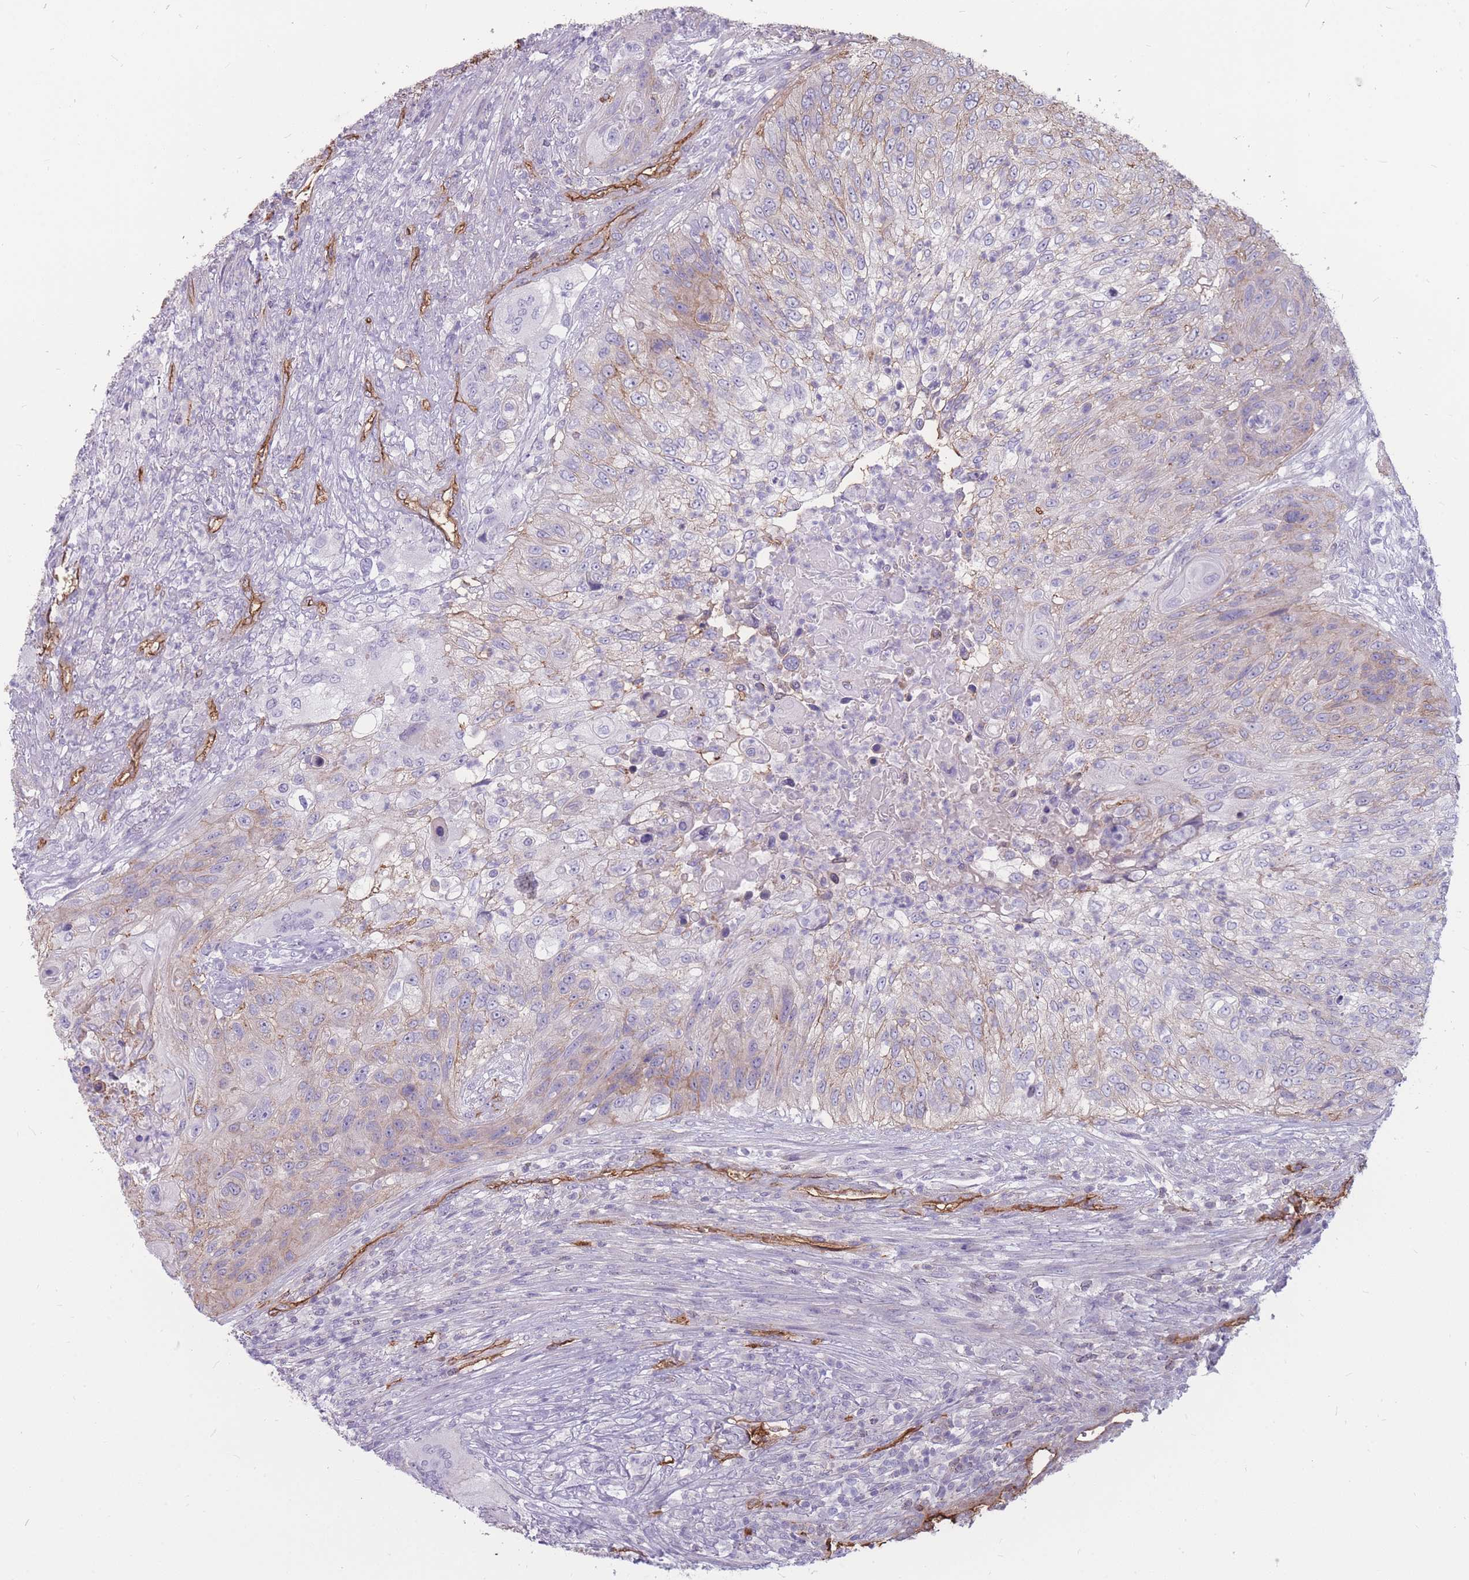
{"staining": {"intensity": "weak", "quantity": "25%-75%", "location": "cytoplasmic/membranous"}, "tissue": "urothelial cancer", "cell_type": "Tumor cells", "image_type": "cancer", "snomed": [{"axis": "morphology", "description": "Urothelial carcinoma, High grade"}, {"axis": "topography", "description": "Urinary bladder"}], "caption": "IHC micrograph of urothelial cancer stained for a protein (brown), which shows low levels of weak cytoplasmic/membranous staining in about 25%-75% of tumor cells.", "gene": "GNA11", "patient": {"sex": "female", "age": 60}}